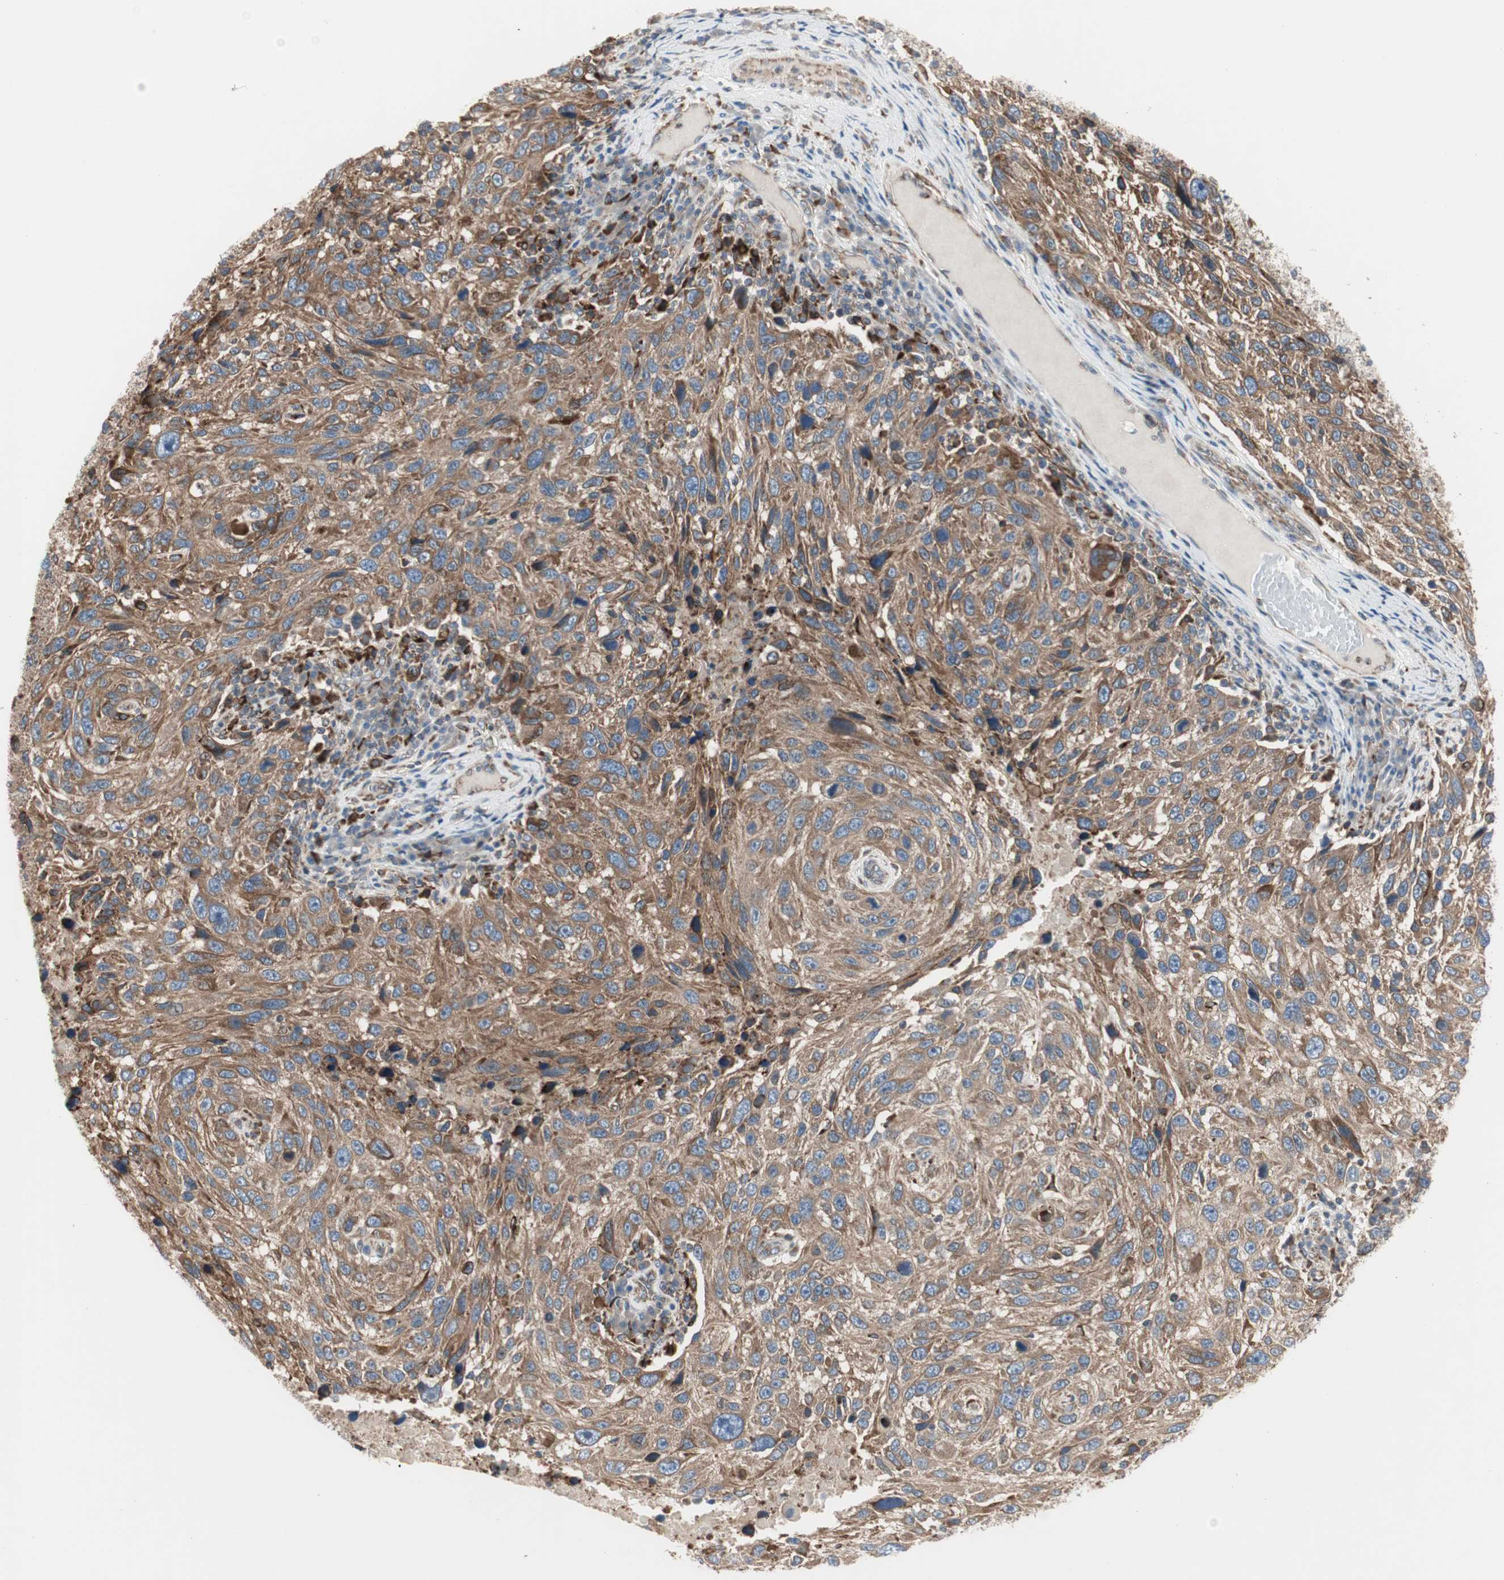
{"staining": {"intensity": "moderate", "quantity": ">75%", "location": "cytoplasmic/membranous"}, "tissue": "melanoma", "cell_type": "Tumor cells", "image_type": "cancer", "snomed": [{"axis": "morphology", "description": "Malignant melanoma, NOS"}, {"axis": "topography", "description": "Skin"}], "caption": "Immunohistochemistry (IHC) staining of malignant melanoma, which reveals medium levels of moderate cytoplasmic/membranous positivity in approximately >75% of tumor cells indicating moderate cytoplasmic/membranous protein staining. The staining was performed using DAB (3,3'-diaminobenzidine) (brown) for protein detection and nuclei were counterstained in hematoxylin (blue).", "gene": "H6PD", "patient": {"sex": "male", "age": 53}}